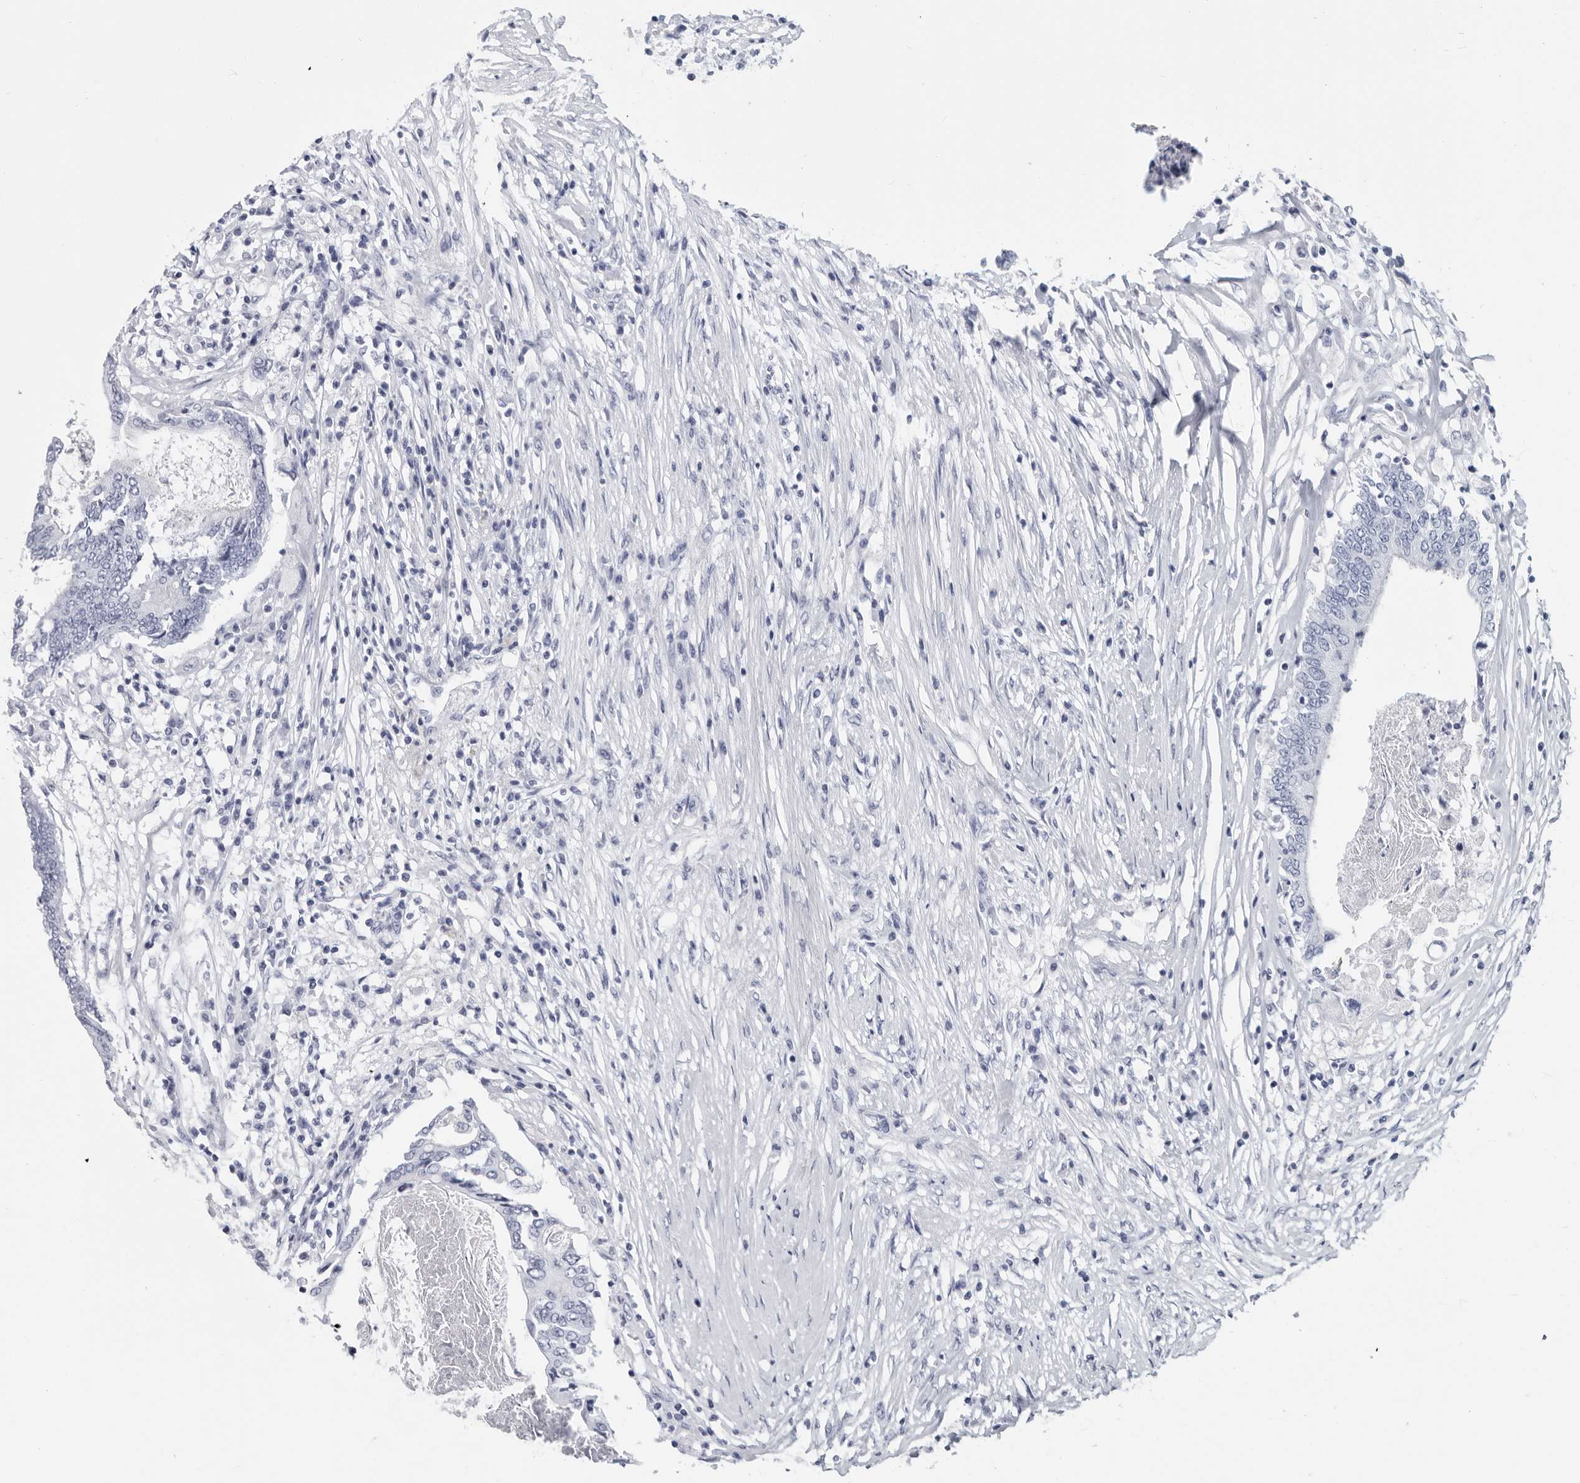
{"staining": {"intensity": "negative", "quantity": "none", "location": "none"}, "tissue": "colorectal cancer", "cell_type": "Tumor cells", "image_type": "cancer", "snomed": [{"axis": "morphology", "description": "Adenocarcinoma, NOS"}, {"axis": "topography", "description": "Rectum"}], "caption": "Immunohistochemistry (IHC) image of human adenocarcinoma (colorectal) stained for a protein (brown), which demonstrates no expression in tumor cells.", "gene": "WRAP73", "patient": {"sex": "male", "age": 63}}